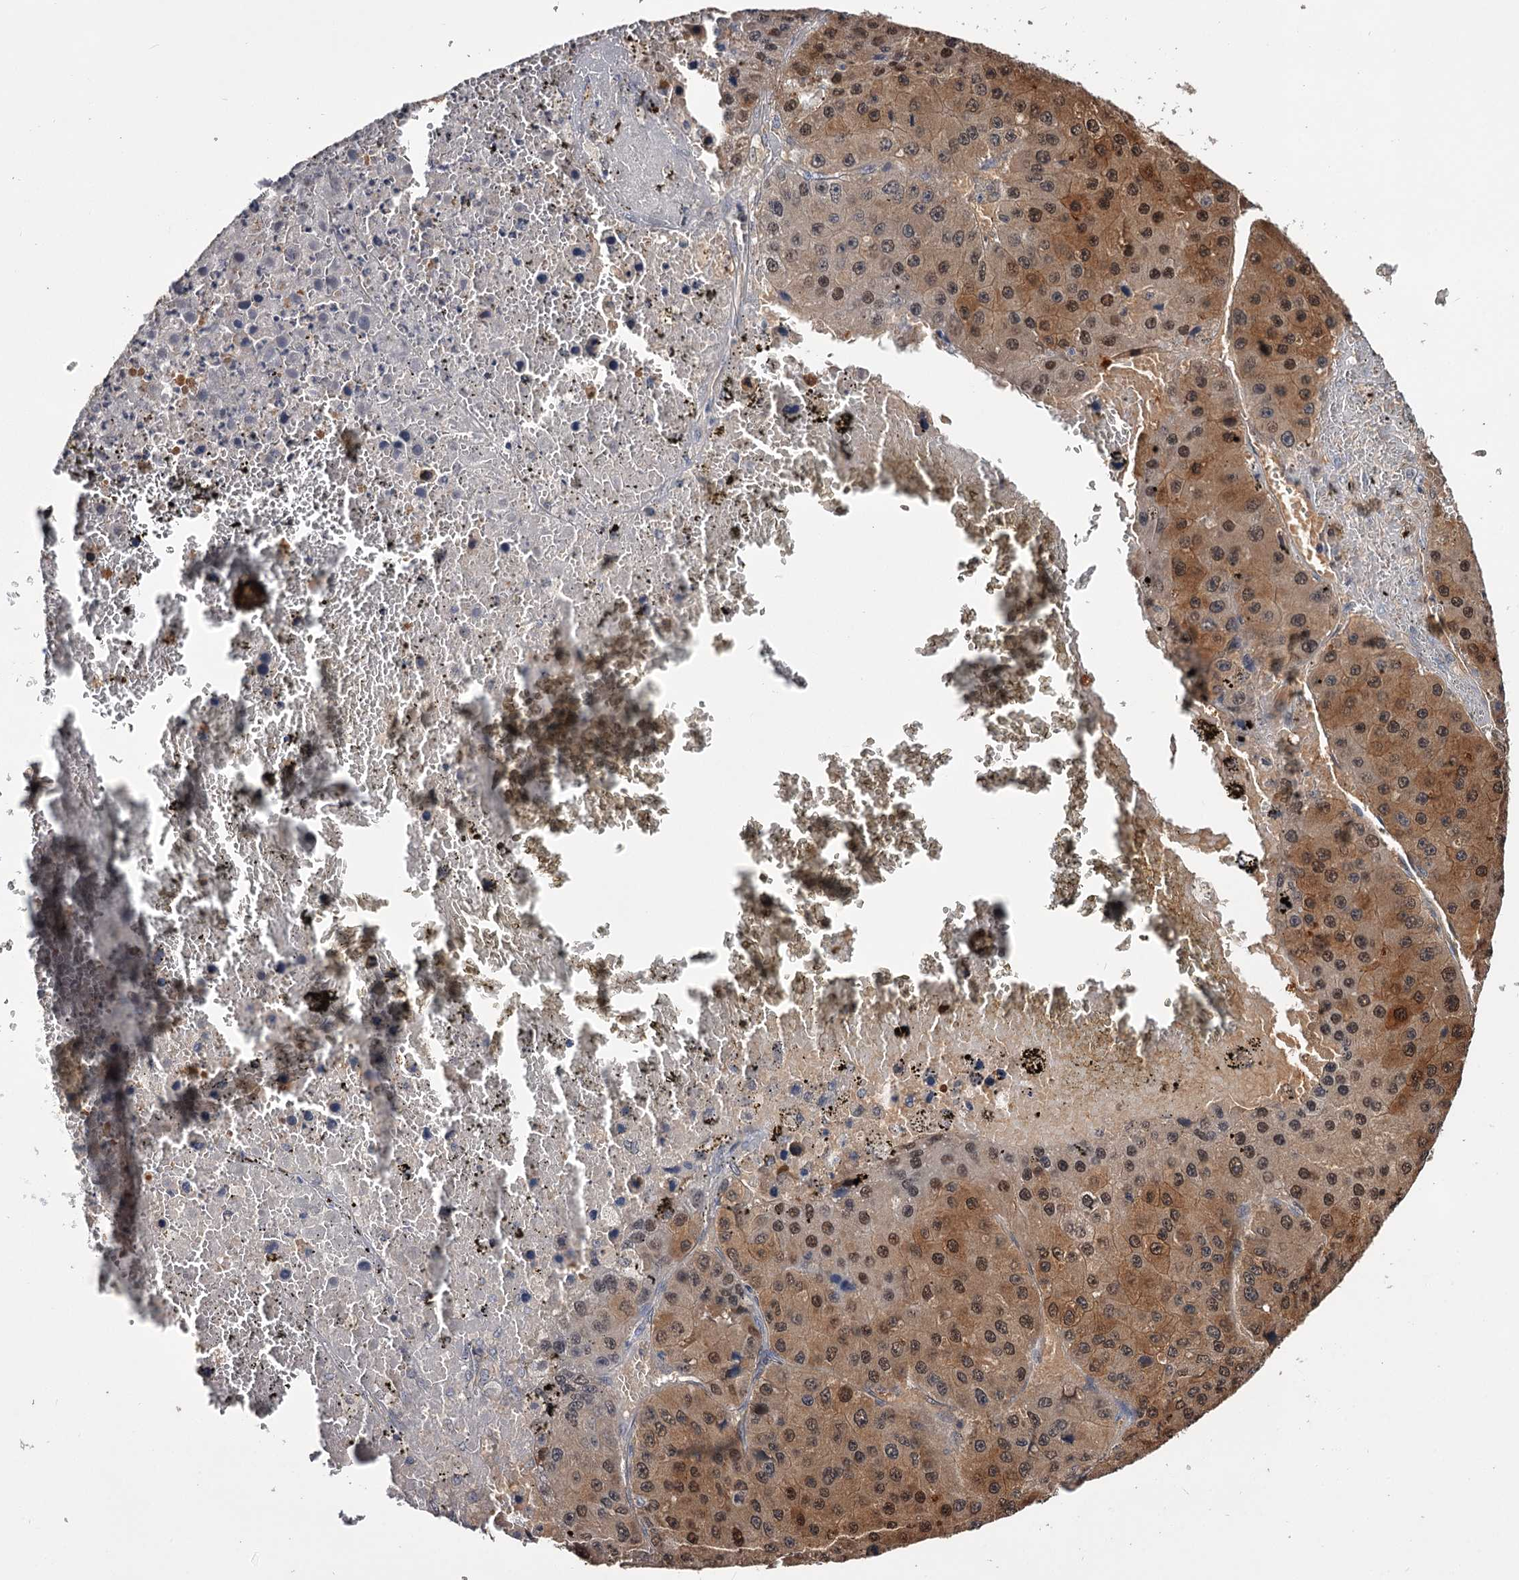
{"staining": {"intensity": "moderate", "quantity": ">75%", "location": "cytoplasmic/membranous,nuclear"}, "tissue": "liver cancer", "cell_type": "Tumor cells", "image_type": "cancer", "snomed": [{"axis": "morphology", "description": "Carcinoma, Hepatocellular, NOS"}, {"axis": "topography", "description": "Liver"}], "caption": "Protein positivity by IHC displays moderate cytoplasmic/membranous and nuclear staining in about >75% of tumor cells in liver hepatocellular carcinoma. Using DAB (3,3'-diaminobenzidine) (brown) and hematoxylin (blue) stains, captured at high magnification using brightfield microscopy.", "gene": "GSTO1", "patient": {"sex": "female", "age": 73}}